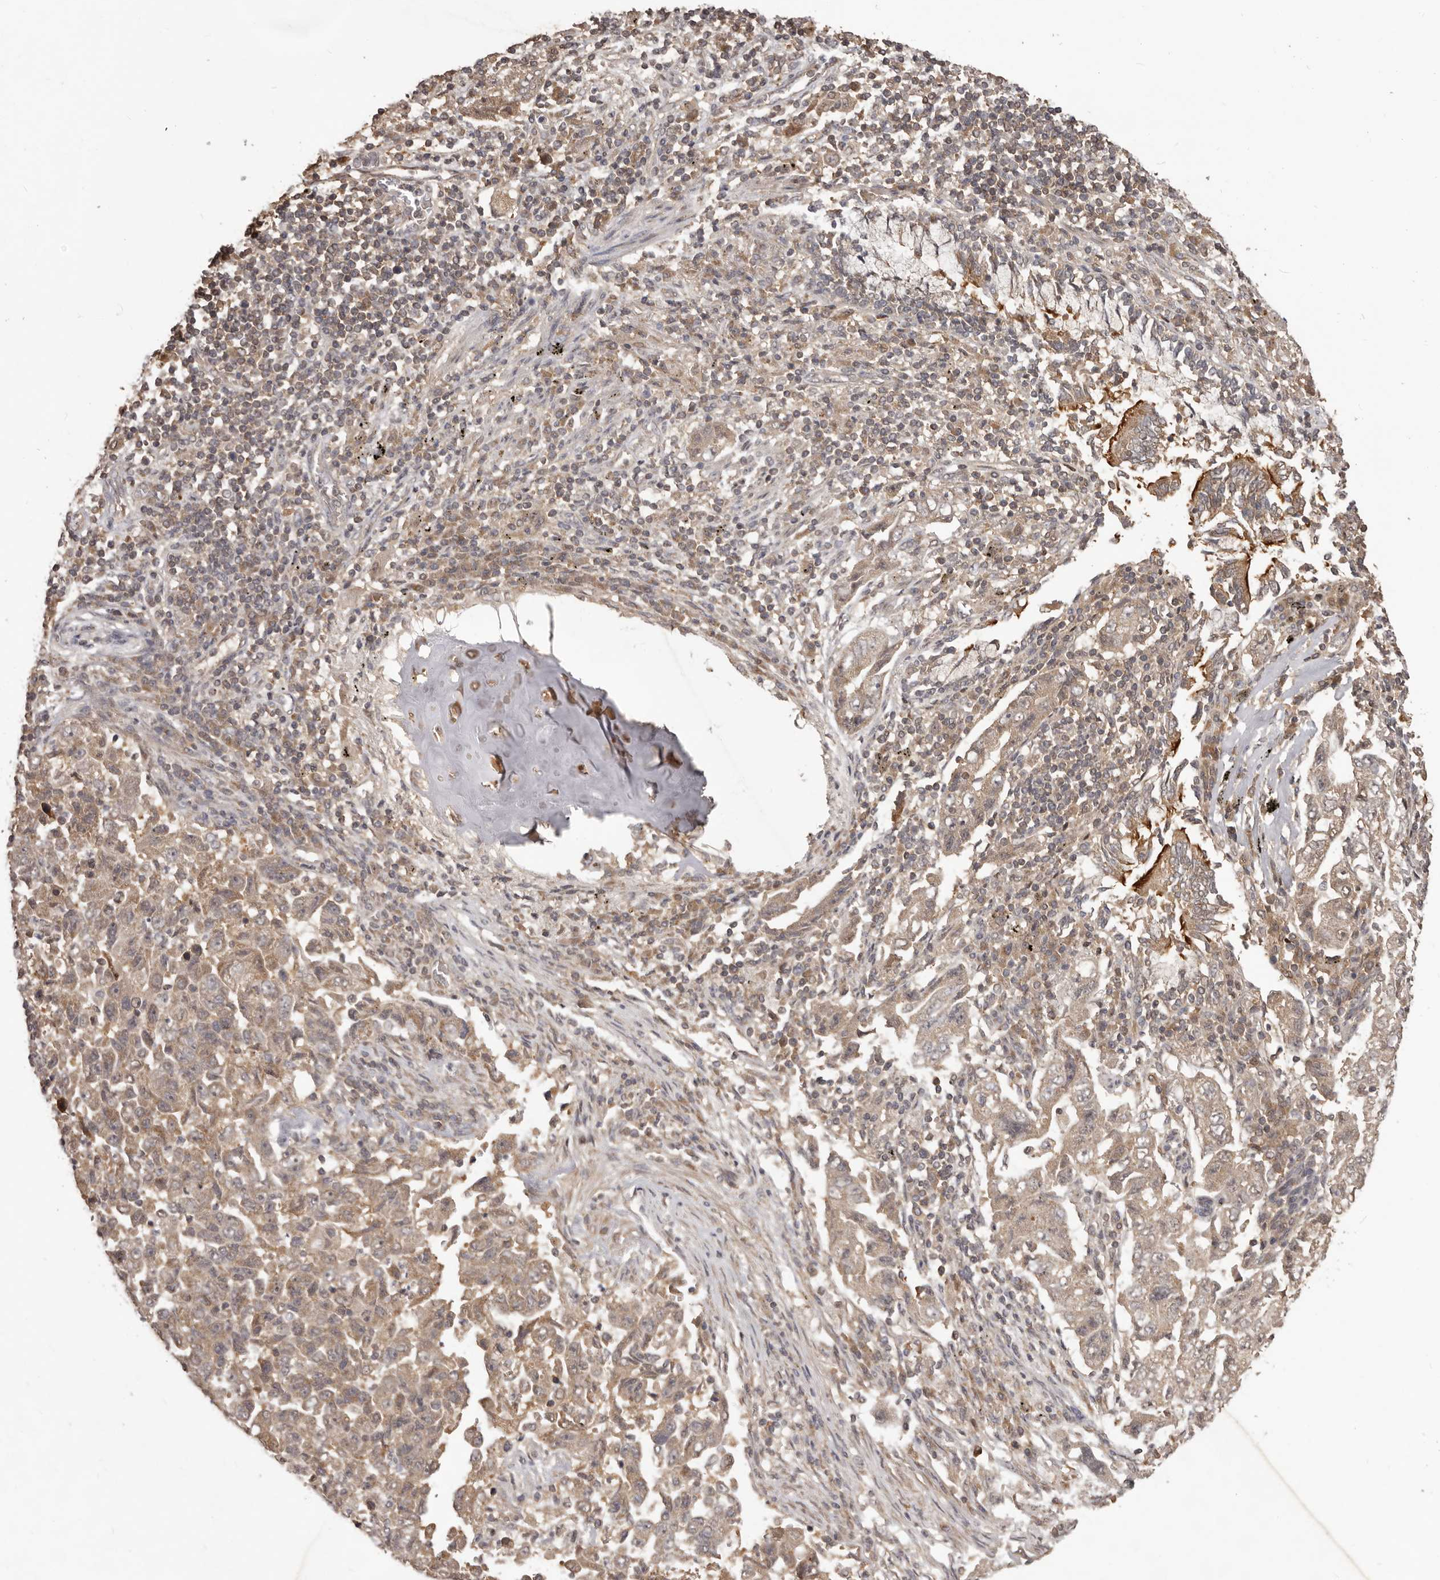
{"staining": {"intensity": "weak", "quantity": ">75%", "location": "cytoplasmic/membranous"}, "tissue": "lung cancer", "cell_type": "Tumor cells", "image_type": "cancer", "snomed": [{"axis": "morphology", "description": "Adenocarcinoma, NOS"}, {"axis": "topography", "description": "Lung"}], "caption": "Protein staining of adenocarcinoma (lung) tissue demonstrates weak cytoplasmic/membranous expression in about >75% of tumor cells. (DAB (3,3'-diaminobenzidine) IHC, brown staining for protein, blue staining for nuclei).", "gene": "MTO1", "patient": {"sex": "female", "age": 51}}